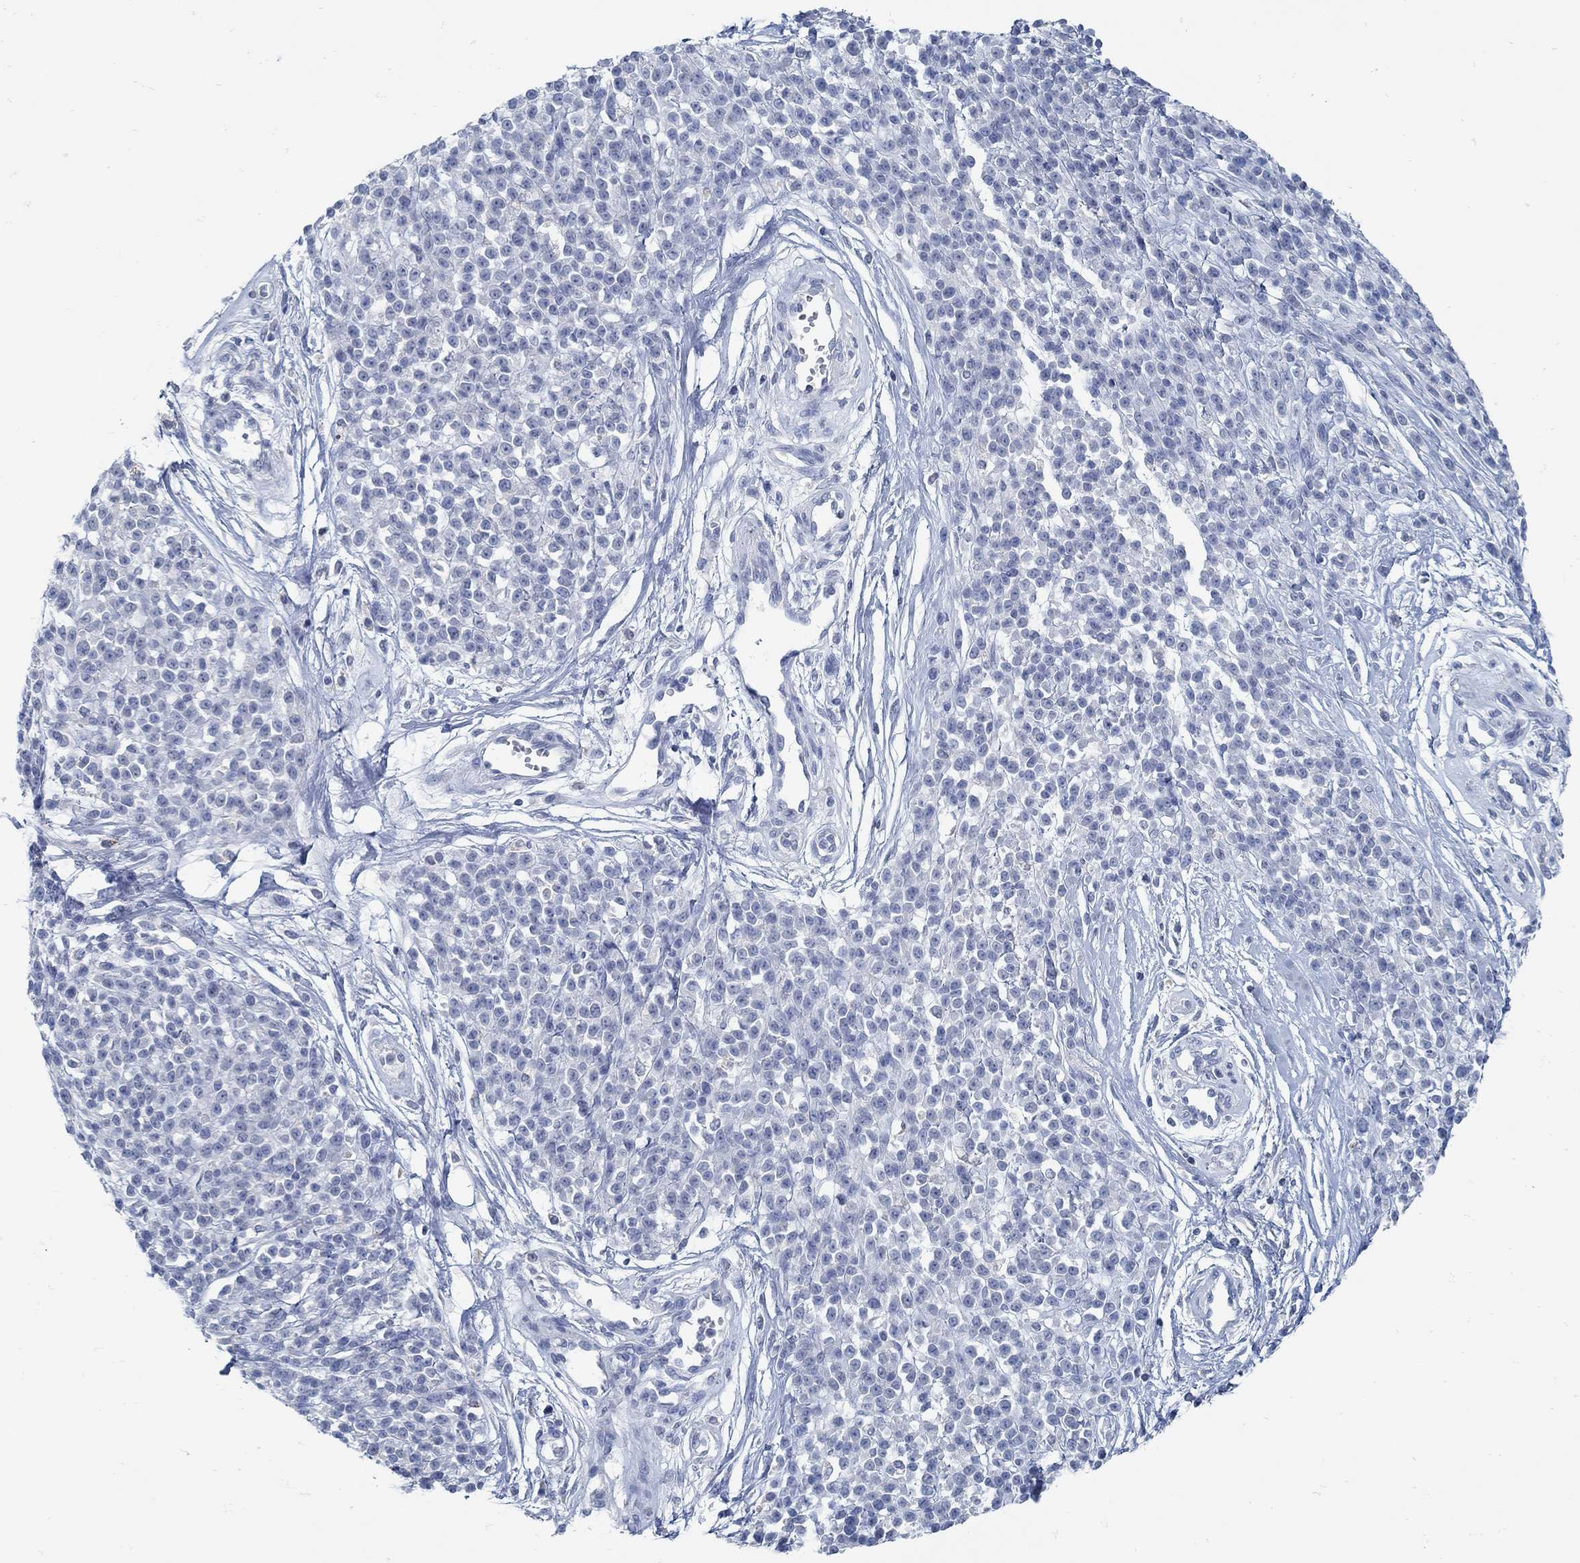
{"staining": {"intensity": "negative", "quantity": "none", "location": "none"}, "tissue": "melanoma", "cell_type": "Tumor cells", "image_type": "cancer", "snomed": [{"axis": "morphology", "description": "Malignant melanoma, NOS"}, {"axis": "topography", "description": "Skin"}, {"axis": "topography", "description": "Skin of trunk"}], "caption": "Immunohistochemistry micrograph of melanoma stained for a protein (brown), which displays no expression in tumor cells.", "gene": "ZFAND4", "patient": {"sex": "male", "age": 74}}